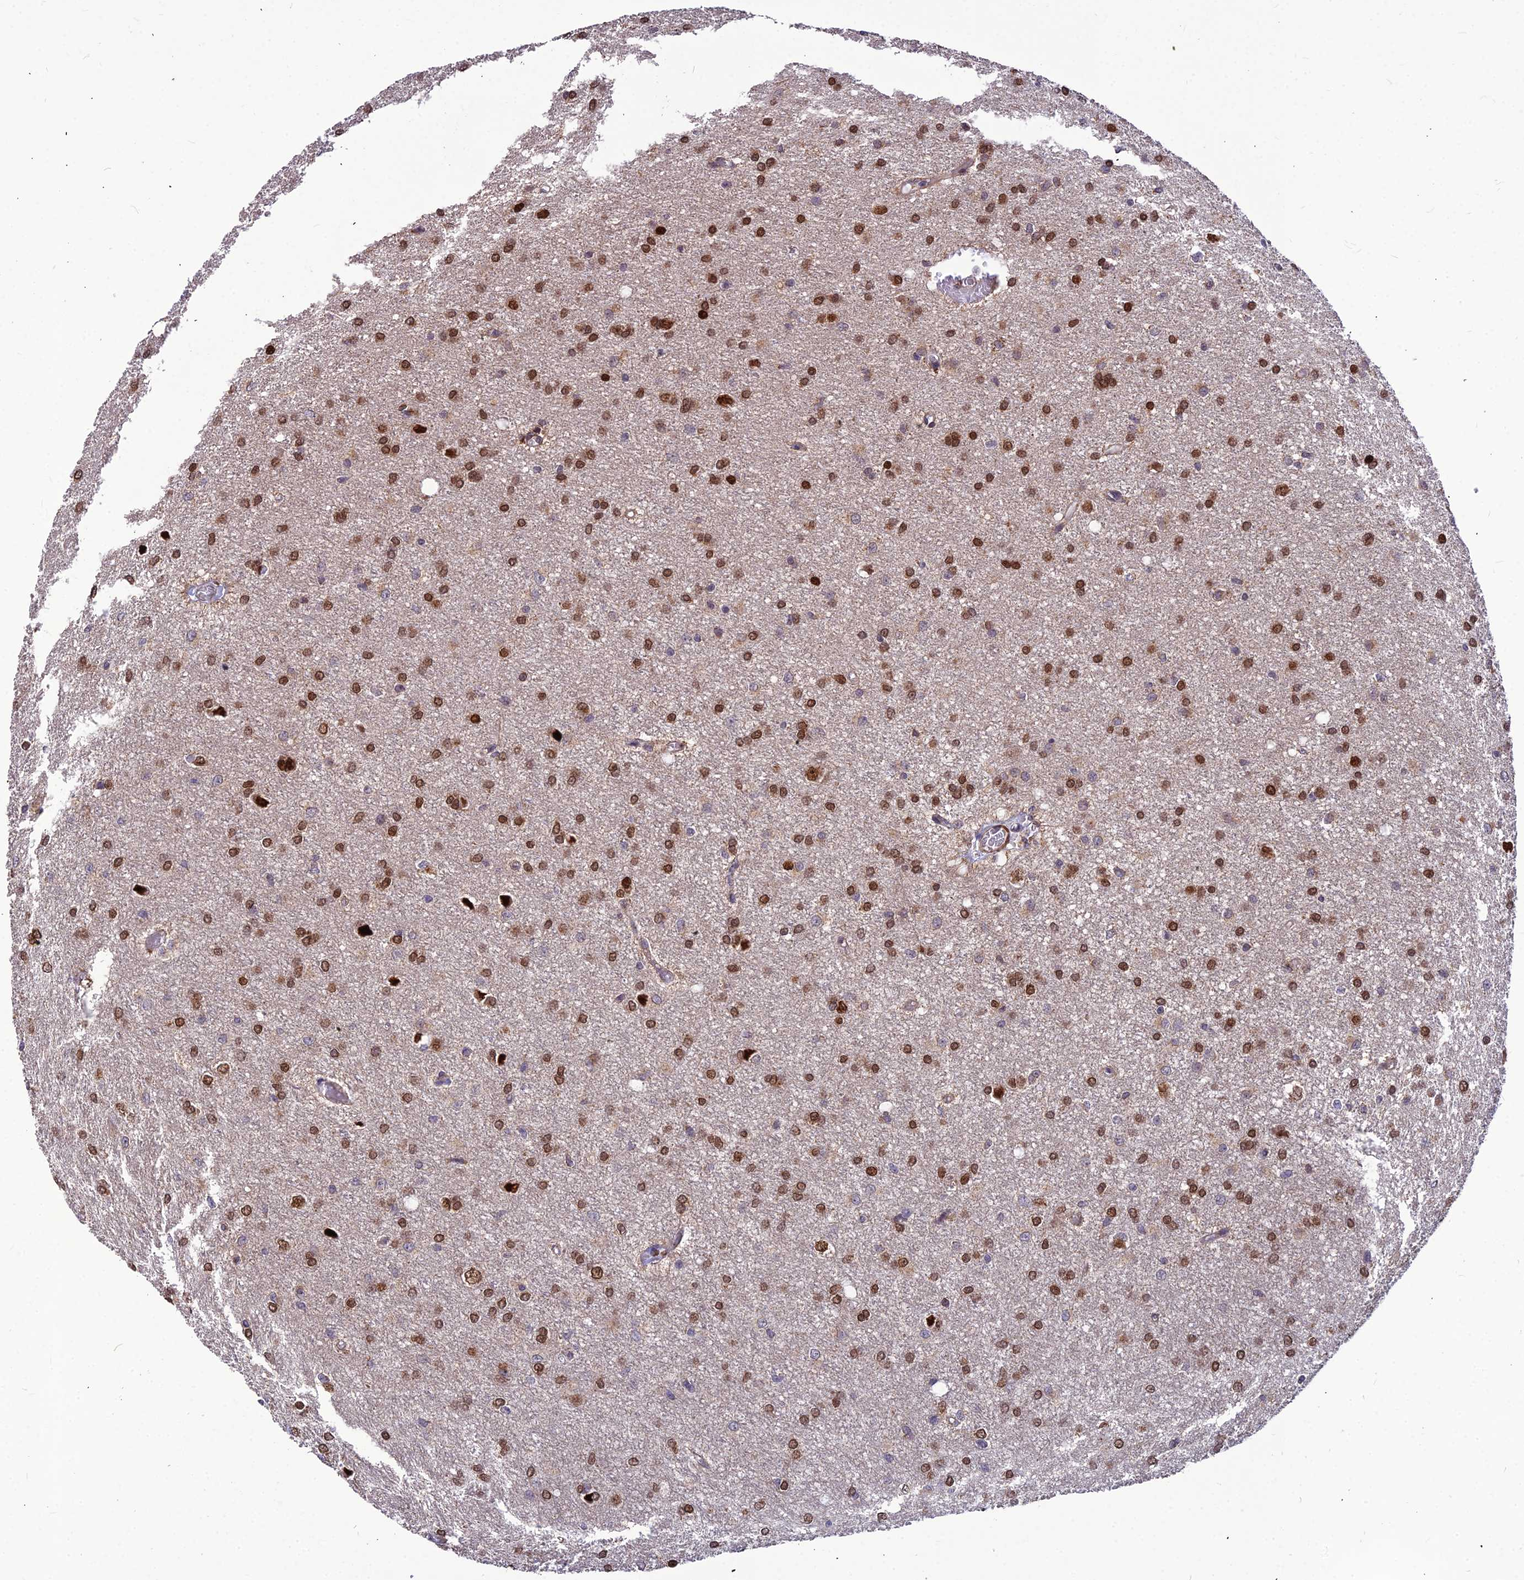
{"staining": {"intensity": "moderate", "quantity": ">75%", "location": "nuclear"}, "tissue": "glioma", "cell_type": "Tumor cells", "image_type": "cancer", "snomed": [{"axis": "morphology", "description": "Glioma, malignant, High grade"}, {"axis": "topography", "description": "Brain"}], "caption": "Protein expression by immunohistochemistry (IHC) shows moderate nuclear expression in approximately >75% of tumor cells in glioma. (DAB IHC, brown staining for protein, blue staining for nuclei).", "gene": "LEKR1", "patient": {"sex": "female", "age": 50}}